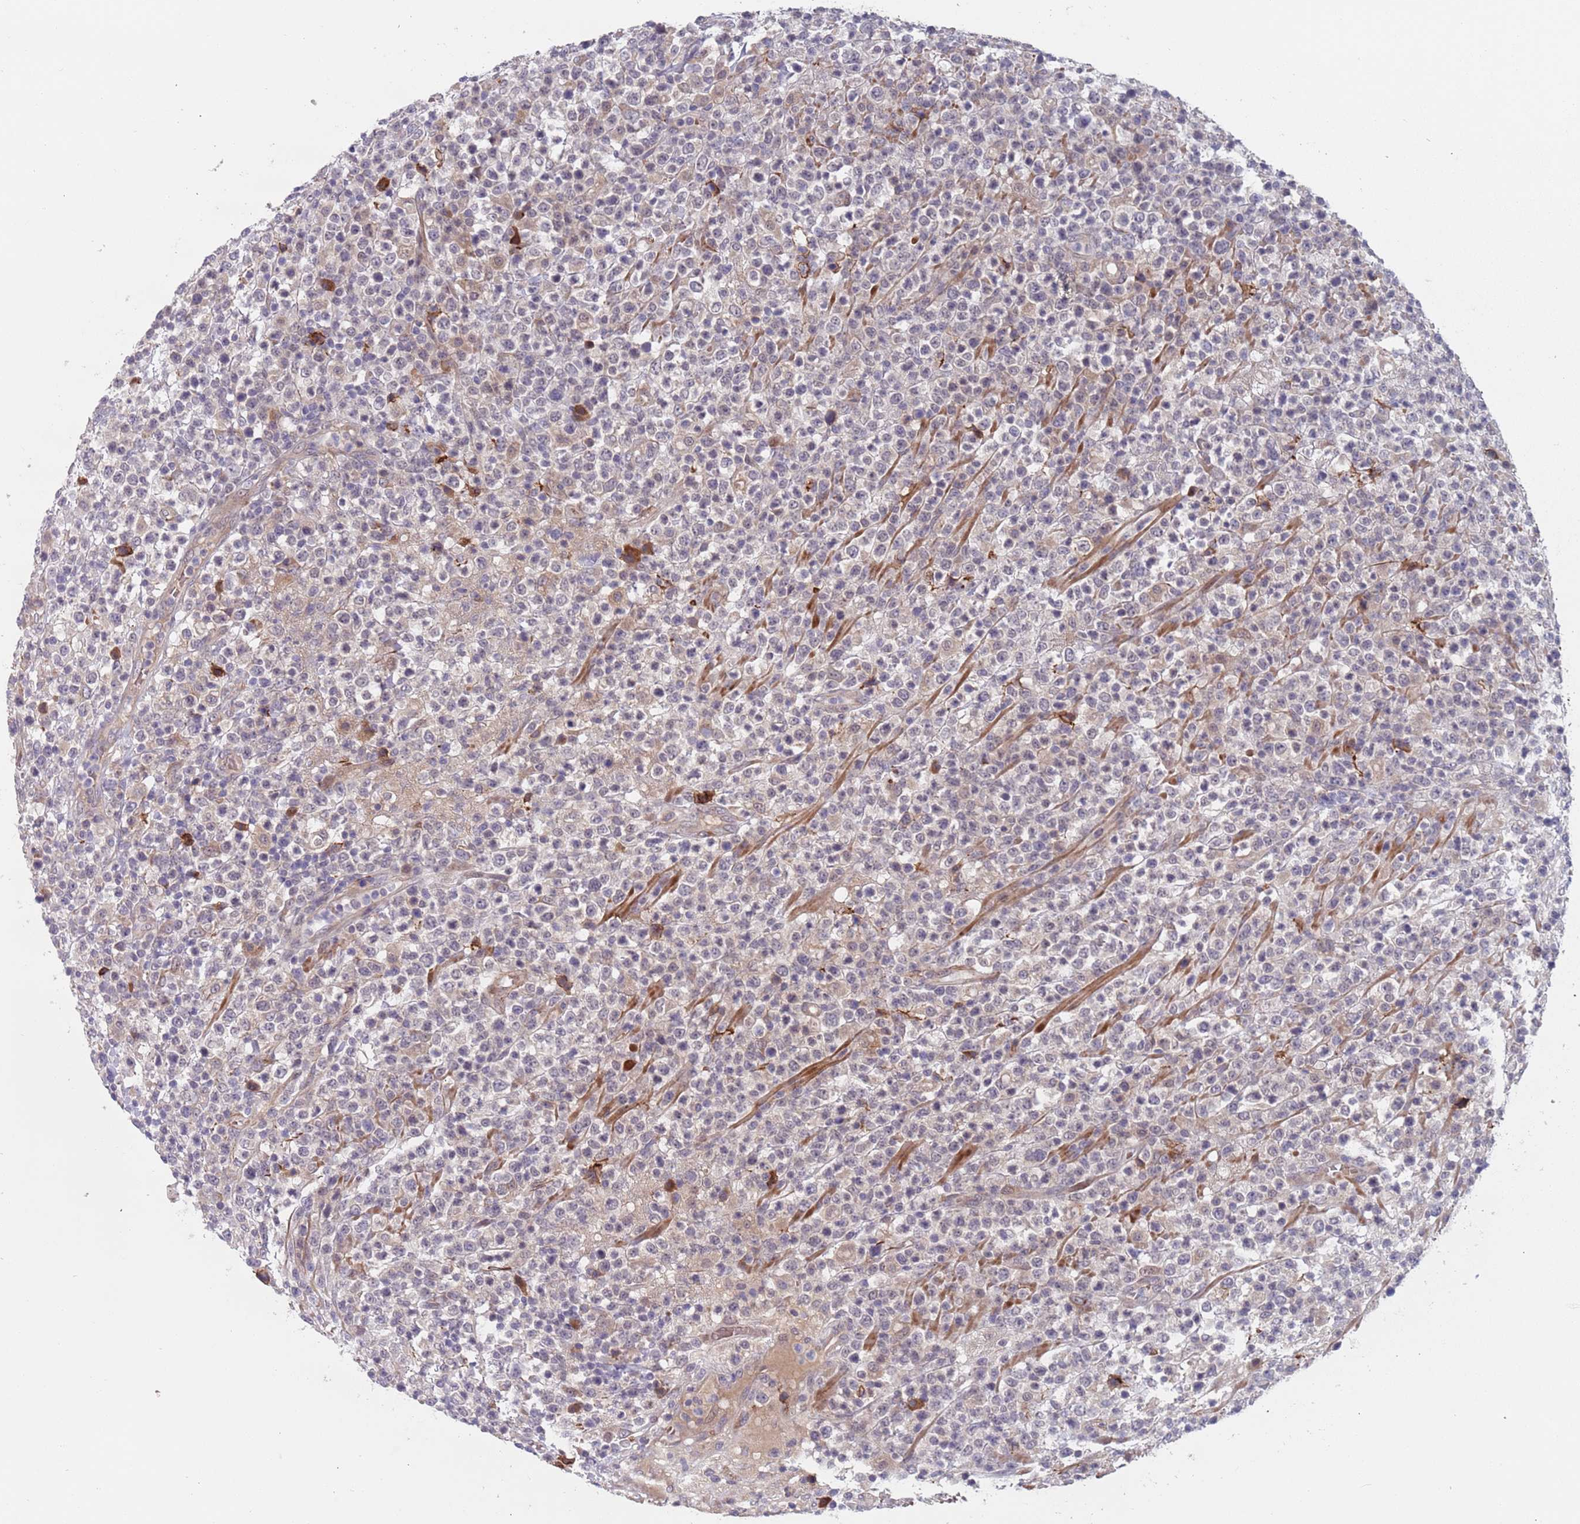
{"staining": {"intensity": "negative", "quantity": "none", "location": "none"}, "tissue": "lymphoma", "cell_type": "Tumor cells", "image_type": "cancer", "snomed": [{"axis": "morphology", "description": "Malignant lymphoma, non-Hodgkin's type, High grade"}, {"axis": "topography", "description": "Colon"}], "caption": "The IHC micrograph has no significant staining in tumor cells of malignant lymphoma, non-Hodgkin's type (high-grade) tissue. (Brightfield microscopy of DAB (3,3'-diaminobenzidine) immunohistochemistry (IHC) at high magnification).", "gene": "ZNF140", "patient": {"sex": "female", "age": 53}}